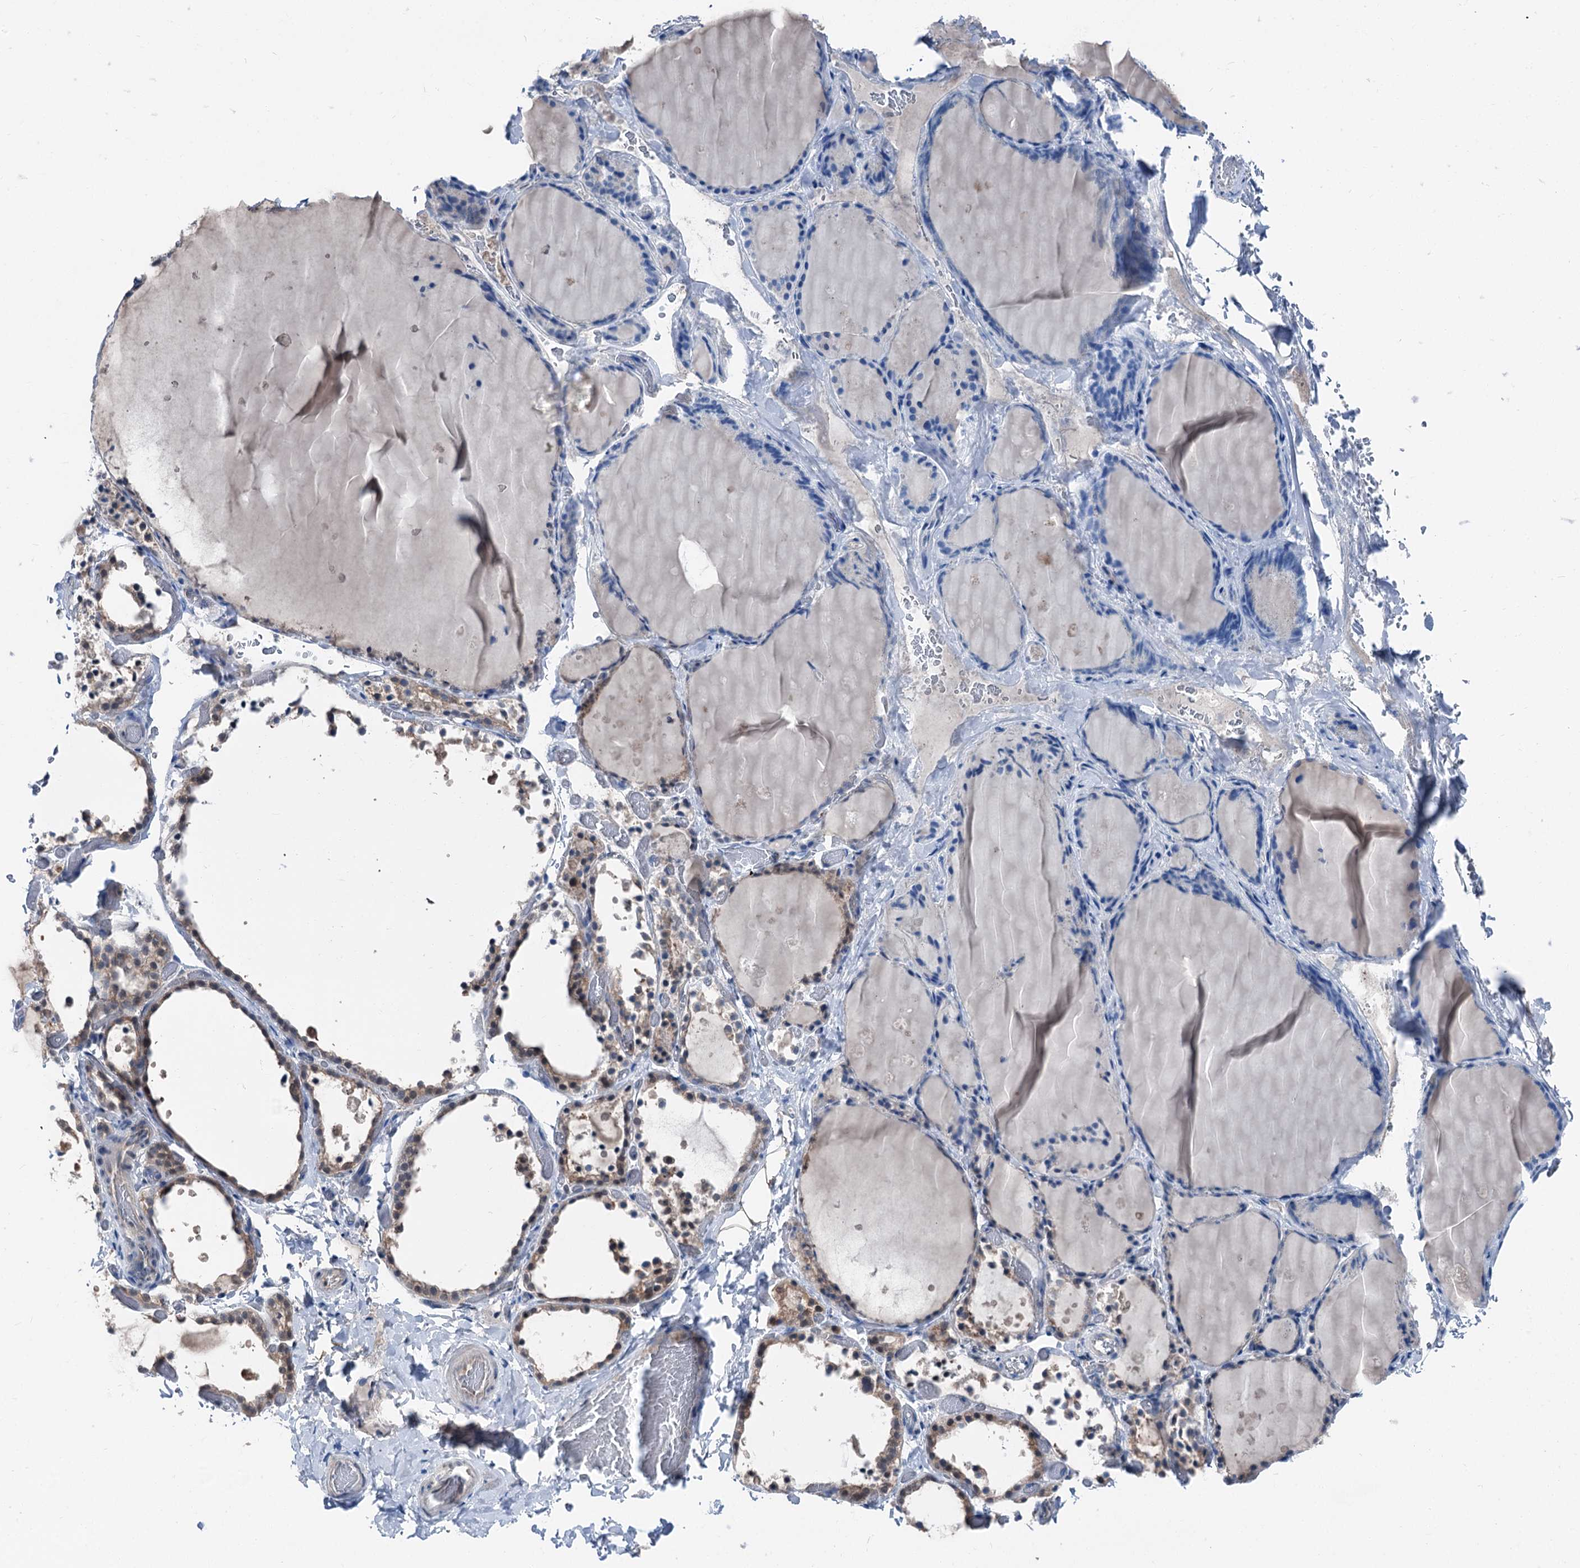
{"staining": {"intensity": "weak", "quantity": ">75%", "location": "cytoplasmic/membranous,nuclear"}, "tissue": "thyroid gland", "cell_type": "Glandular cells", "image_type": "normal", "snomed": [{"axis": "morphology", "description": "Normal tissue, NOS"}, {"axis": "topography", "description": "Thyroid gland"}], "caption": "Thyroid gland stained with DAB IHC reveals low levels of weak cytoplasmic/membranous,nuclear positivity in about >75% of glandular cells.", "gene": "PSMD13", "patient": {"sex": "female", "age": 44}}